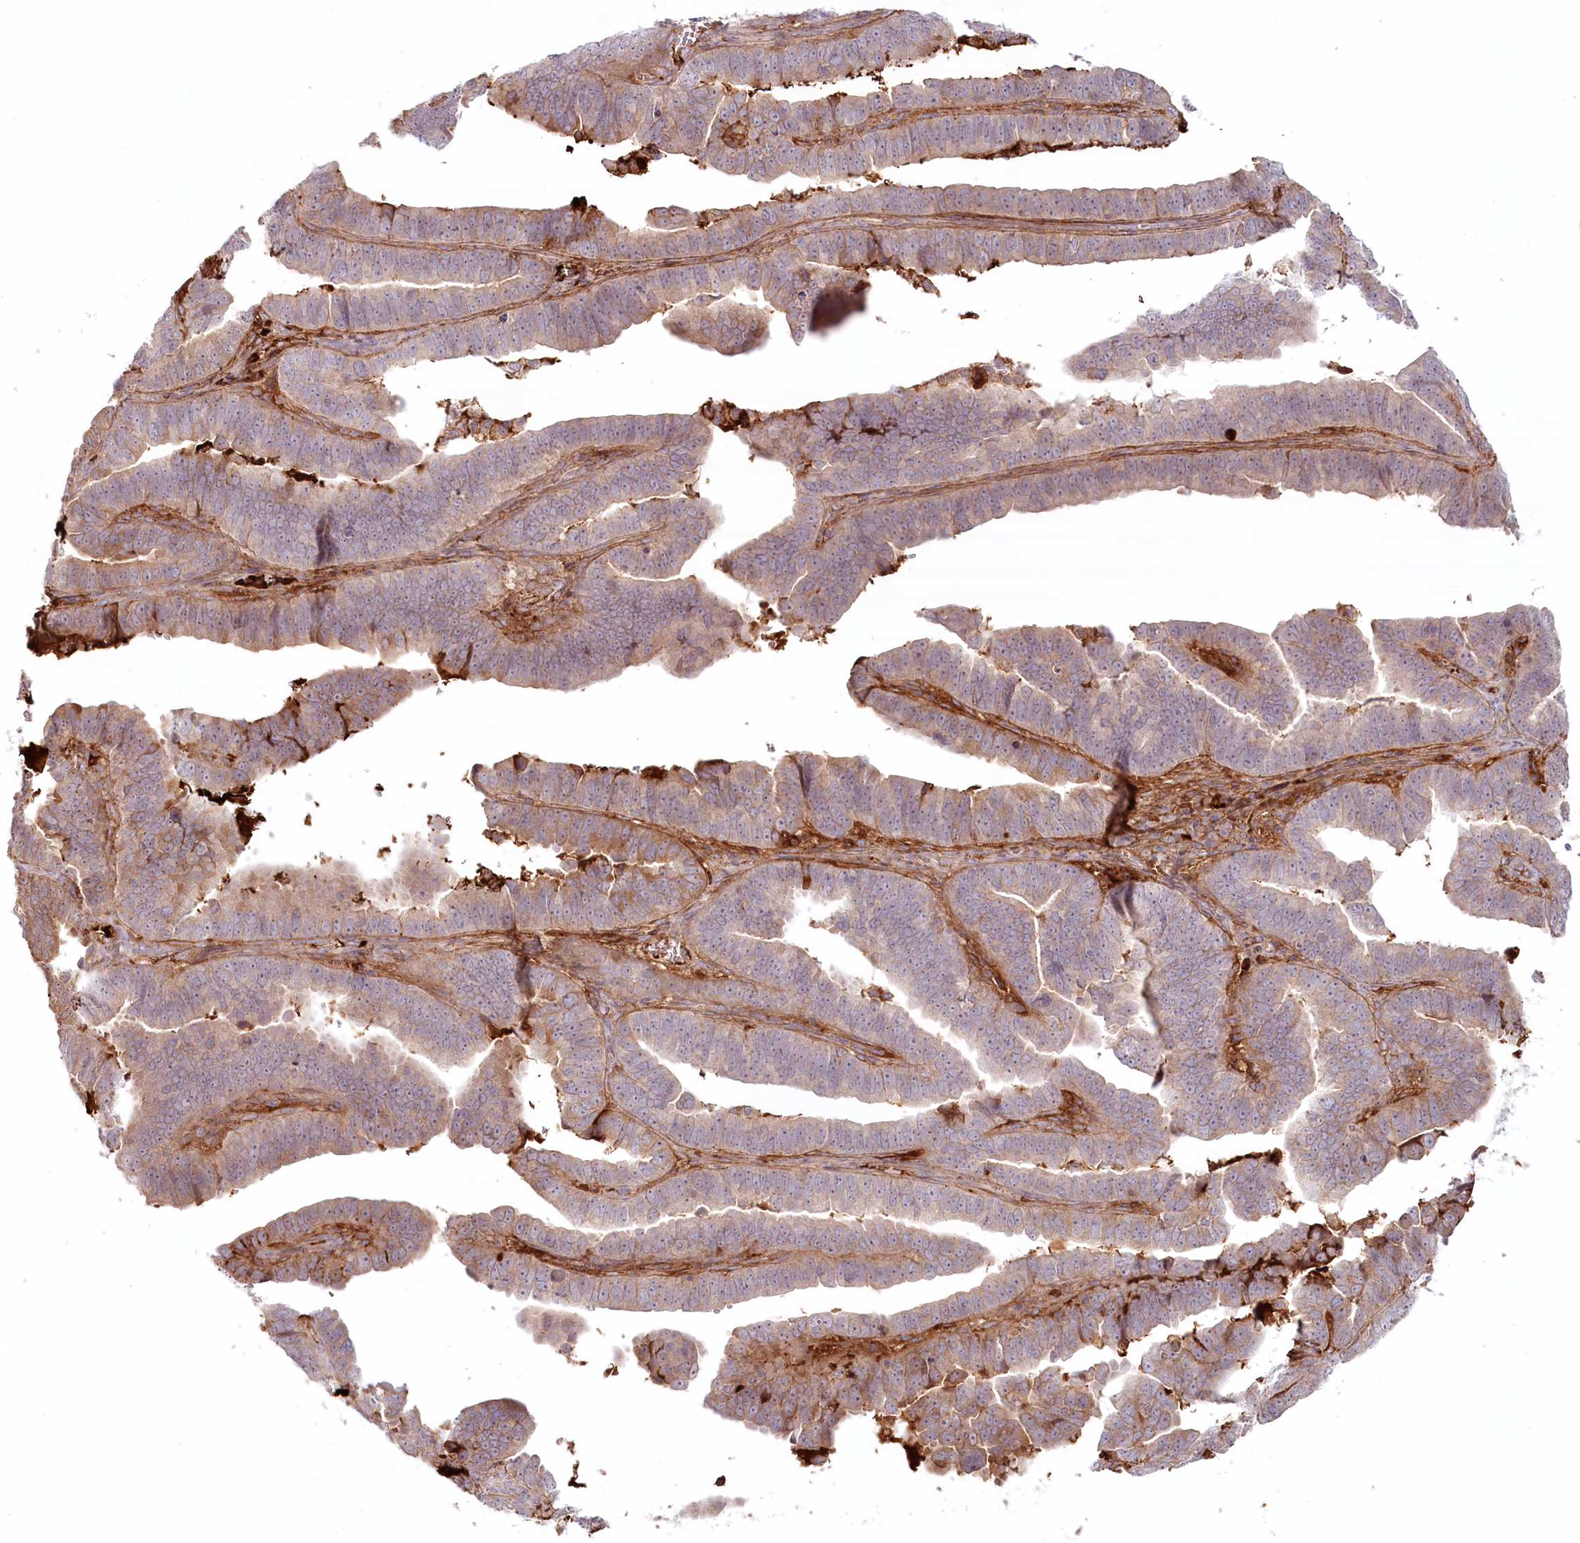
{"staining": {"intensity": "weak", "quantity": "25%-75%", "location": "cytoplasmic/membranous"}, "tissue": "endometrial cancer", "cell_type": "Tumor cells", "image_type": "cancer", "snomed": [{"axis": "morphology", "description": "Adenocarcinoma, NOS"}, {"axis": "topography", "description": "Endometrium"}], "caption": "Human endometrial cancer (adenocarcinoma) stained with a brown dye displays weak cytoplasmic/membranous positive staining in about 25%-75% of tumor cells.", "gene": "PSAPL1", "patient": {"sex": "female", "age": 75}}